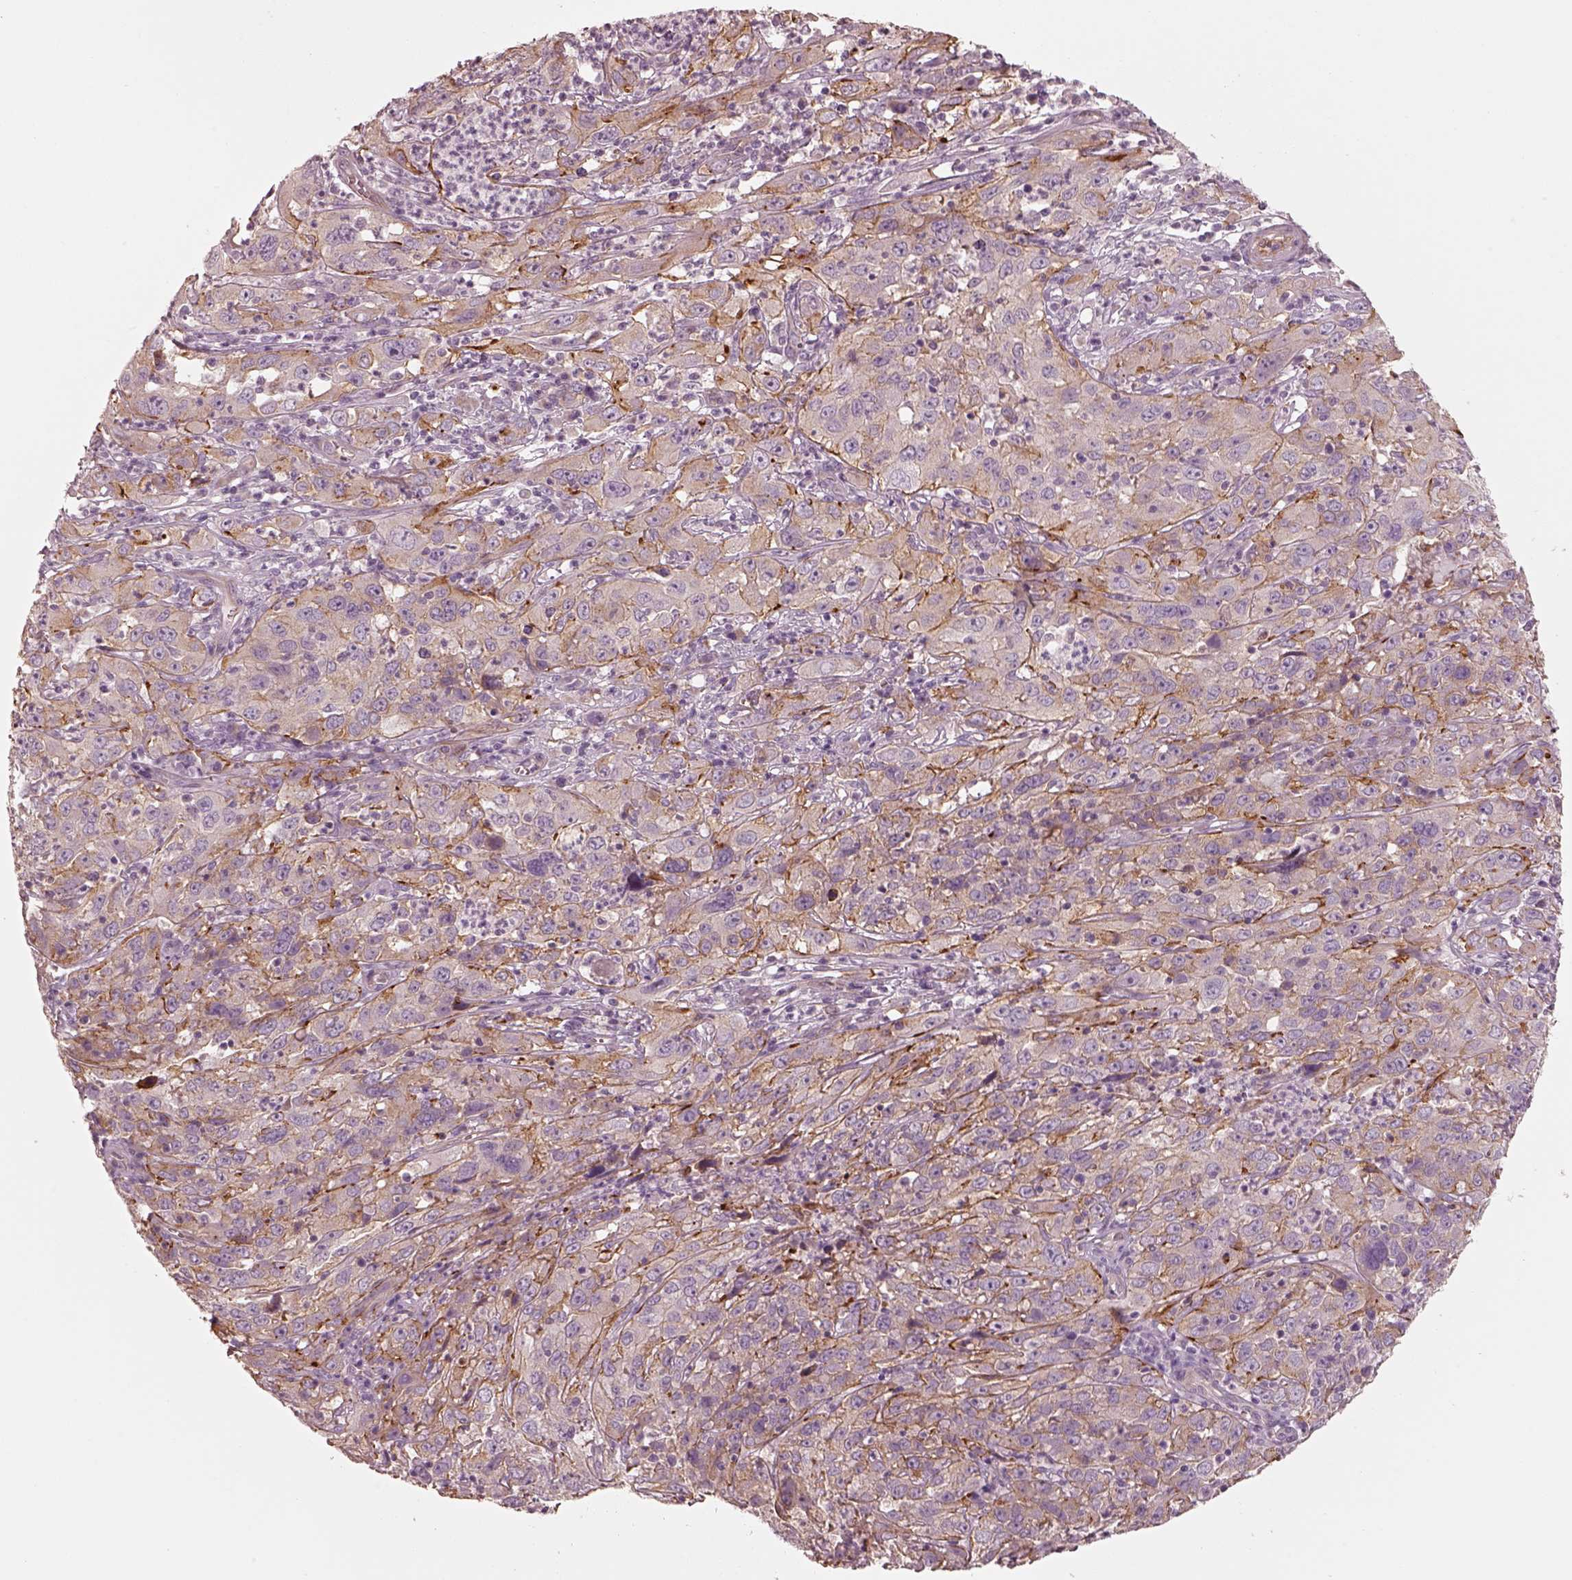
{"staining": {"intensity": "weak", "quantity": "25%-75%", "location": "cytoplasmic/membranous"}, "tissue": "cervical cancer", "cell_type": "Tumor cells", "image_type": "cancer", "snomed": [{"axis": "morphology", "description": "Squamous cell carcinoma, NOS"}, {"axis": "topography", "description": "Cervix"}], "caption": "Weak cytoplasmic/membranous expression for a protein is present in approximately 25%-75% of tumor cells of cervical cancer using IHC.", "gene": "CRYM", "patient": {"sex": "female", "age": 32}}